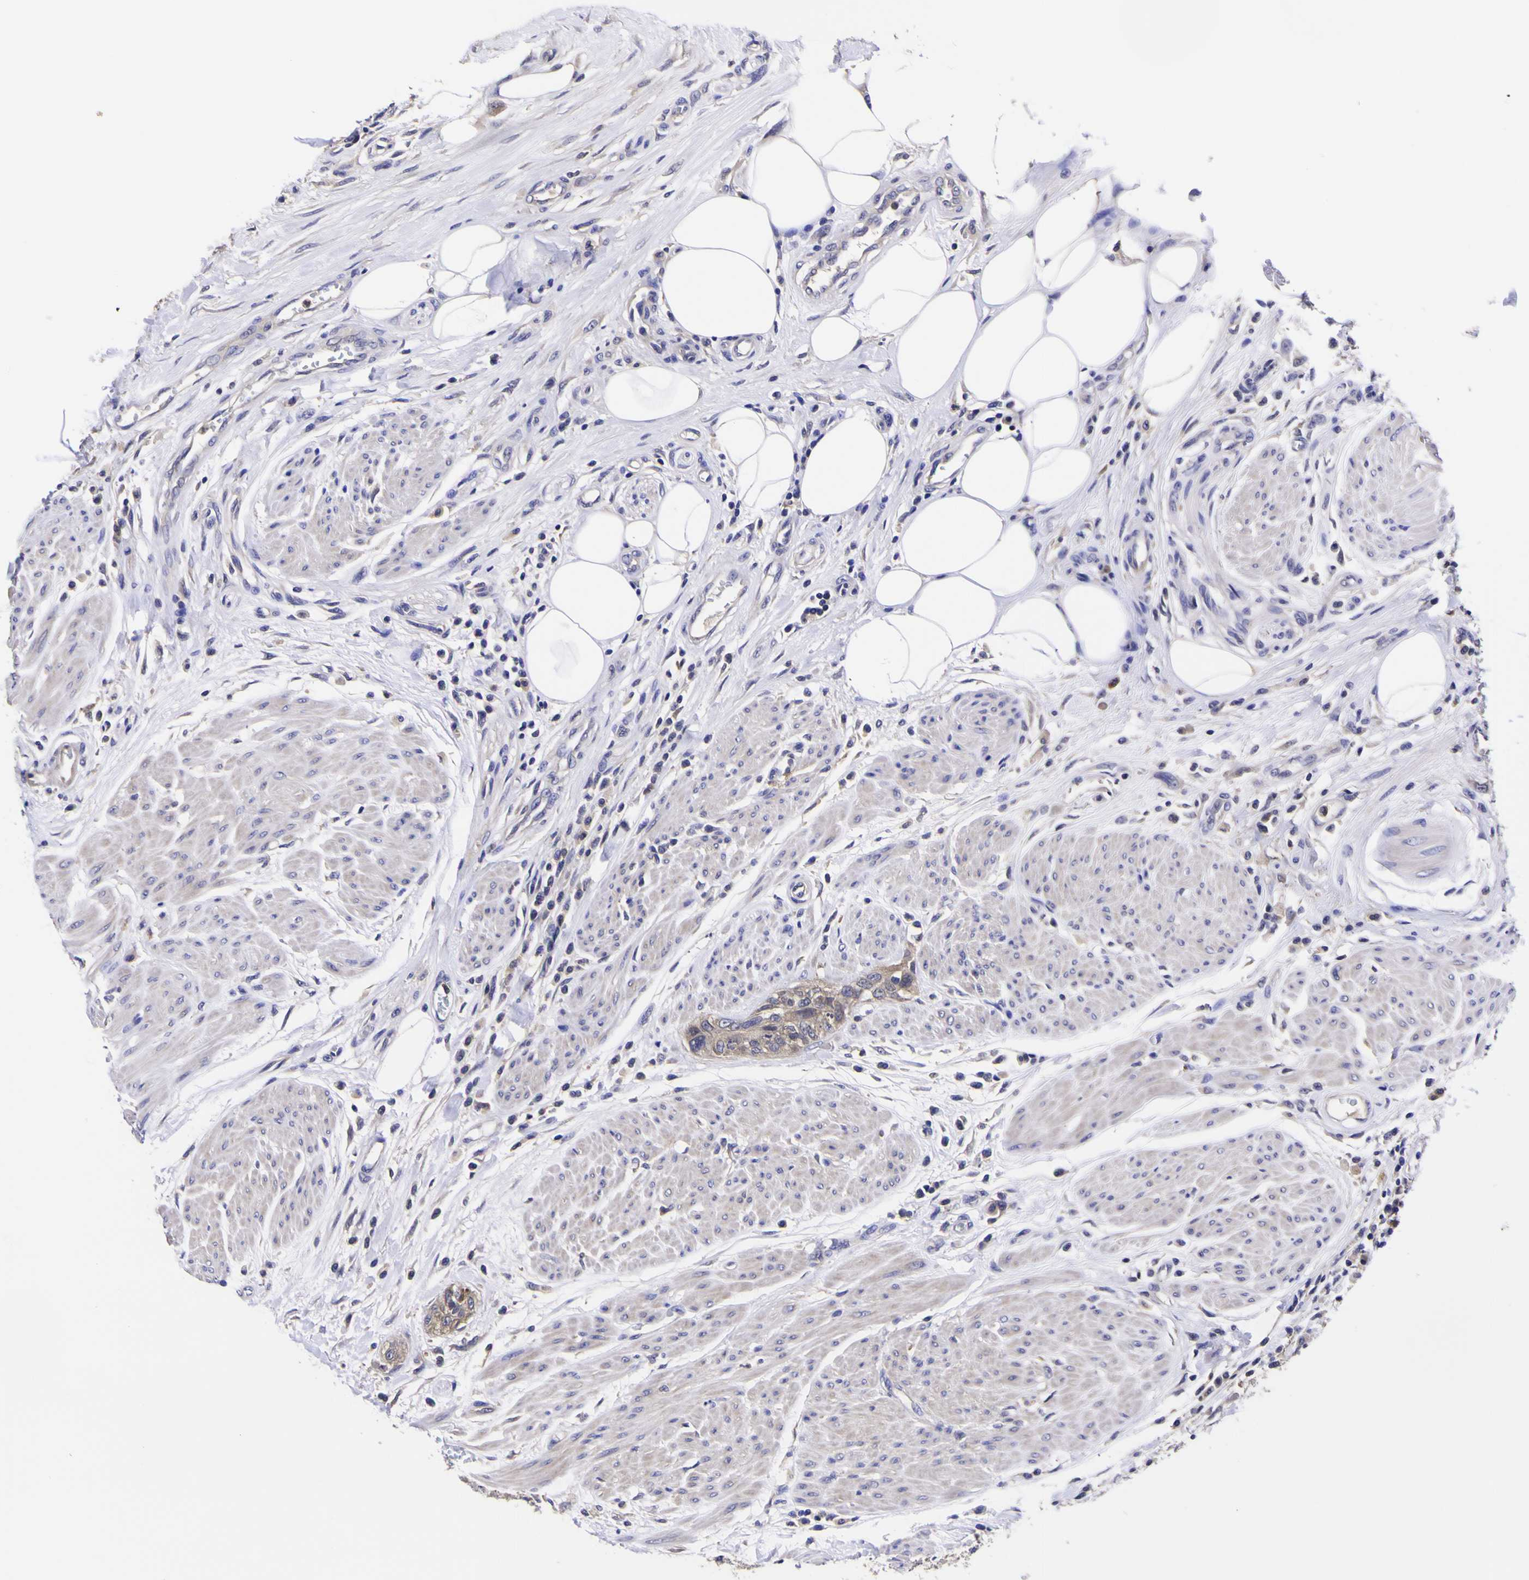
{"staining": {"intensity": "negative", "quantity": "none", "location": "none"}, "tissue": "urothelial cancer", "cell_type": "Tumor cells", "image_type": "cancer", "snomed": [{"axis": "morphology", "description": "Urothelial carcinoma, High grade"}, {"axis": "topography", "description": "Urinary bladder"}], "caption": "Micrograph shows no significant protein positivity in tumor cells of urothelial carcinoma (high-grade).", "gene": "MAPK14", "patient": {"sex": "male", "age": 35}}